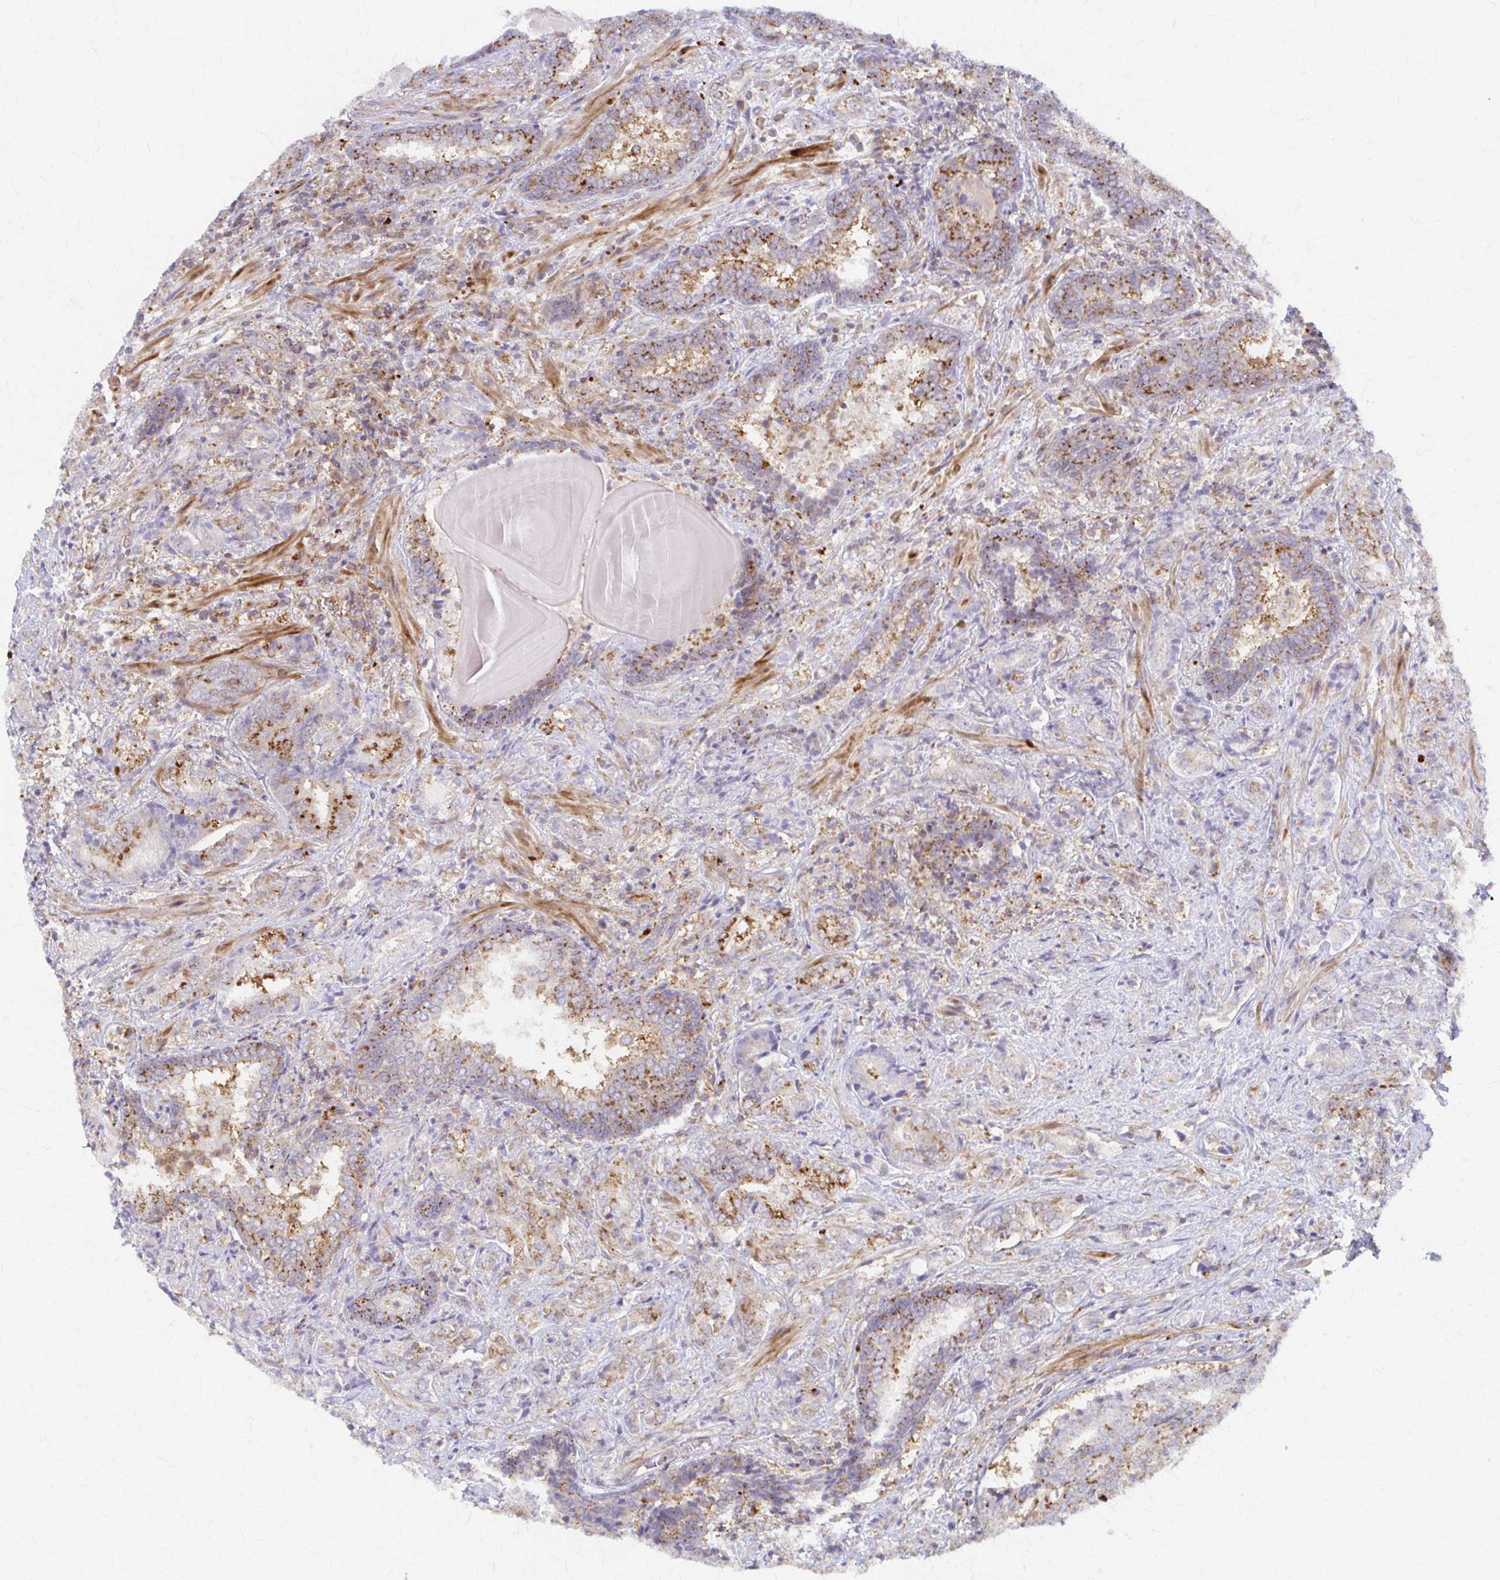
{"staining": {"intensity": "moderate", "quantity": "25%-75%", "location": "cytoplasmic/membranous"}, "tissue": "prostate cancer", "cell_type": "Tumor cells", "image_type": "cancer", "snomed": [{"axis": "morphology", "description": "Adenocarcinoma, High grade"}, {"axis": "topography", "description": "Prostate"}], "caption": "IHC (DAB) staining of prostate cancer displays moderate cytoplasmic/membranous protein positivity in about 25%-75% of tumor cells.", "gene": "ARHGAP35", "patient": {"sex": "male", "age": 62}}